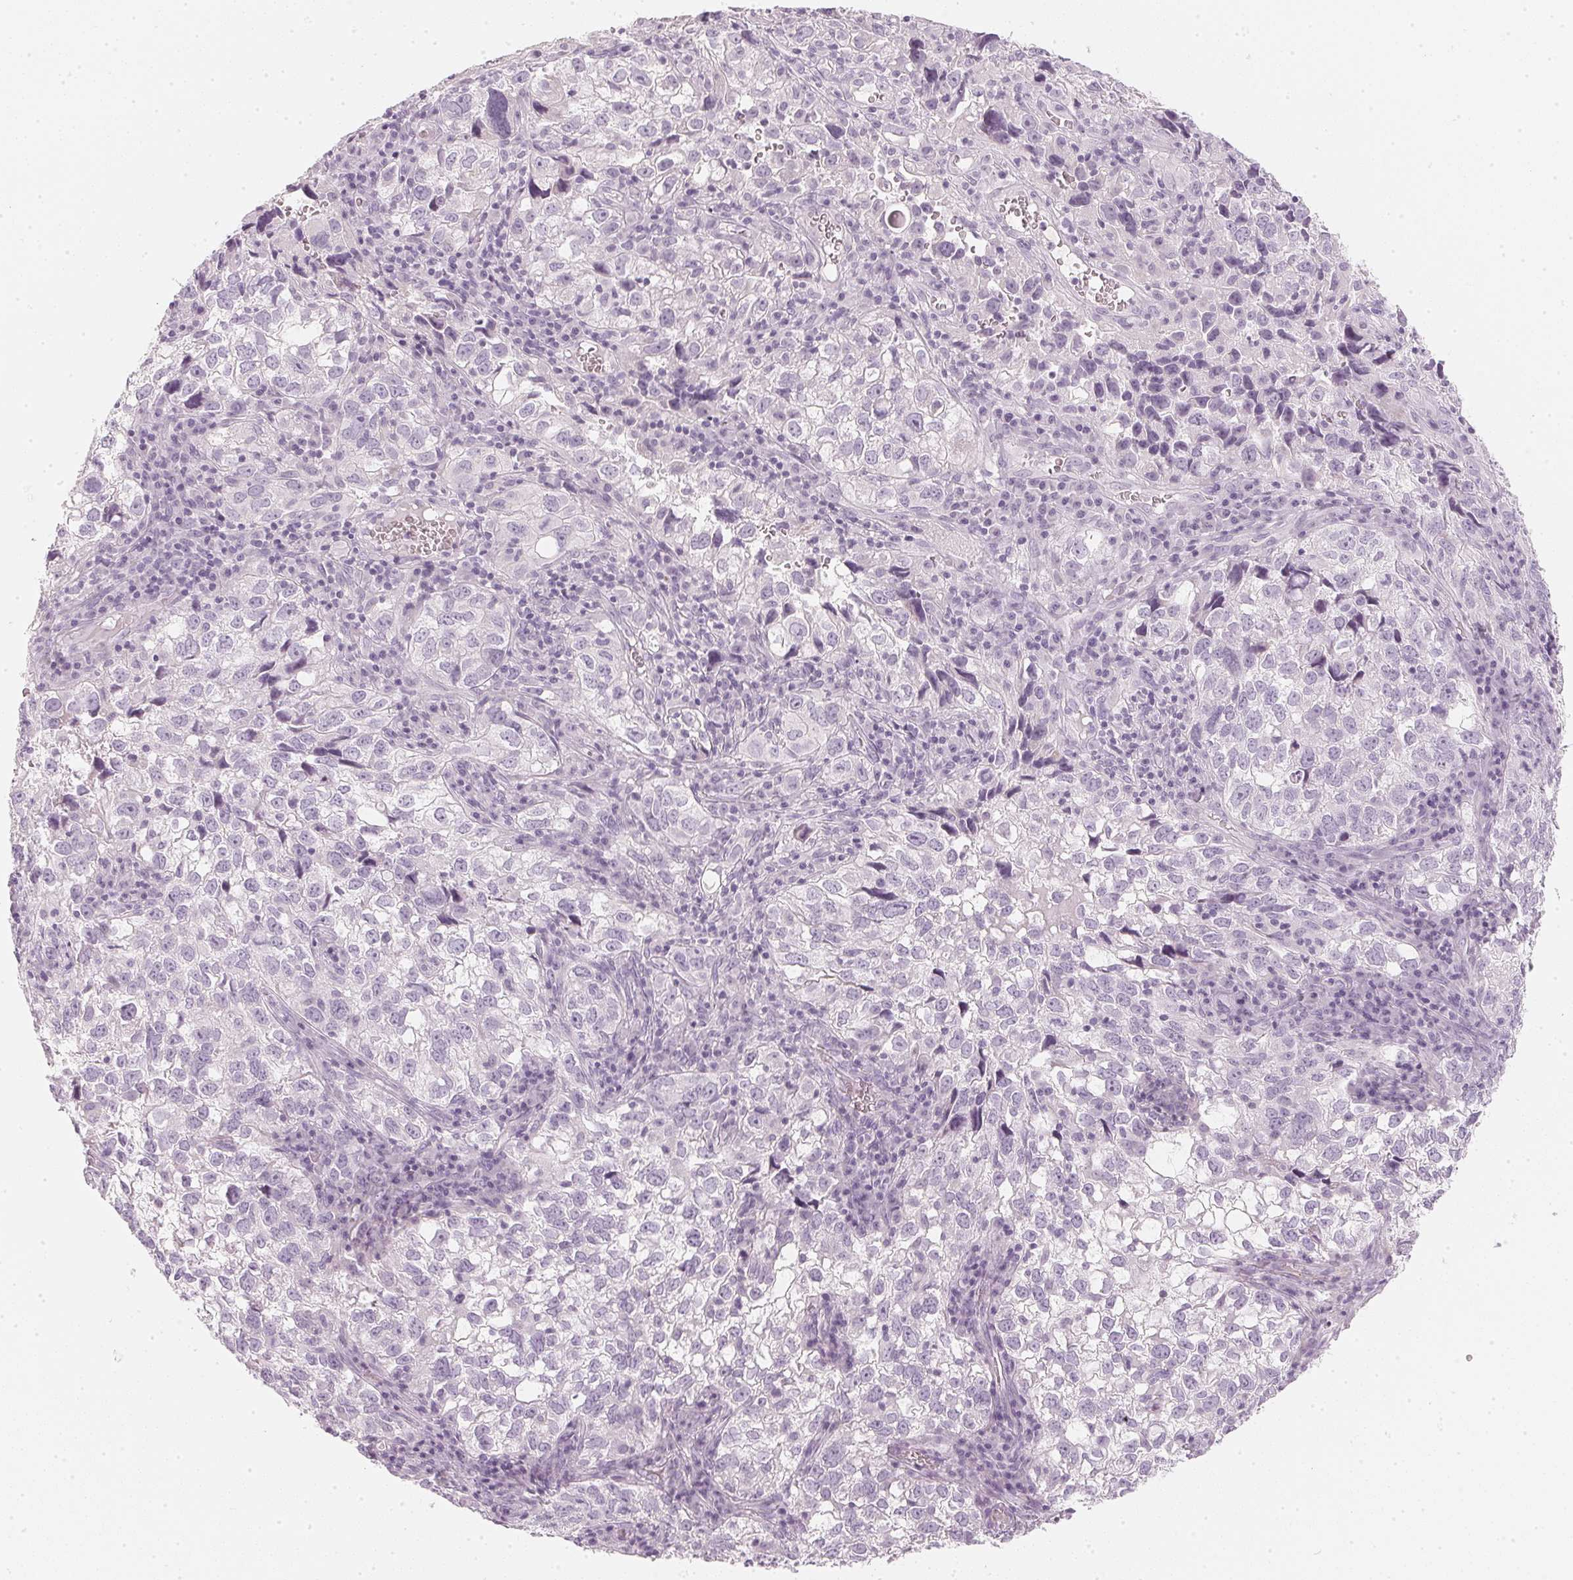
{"staining": {"intensity": "negative", "quantity": "none", "location": "none"}, "tissue": "cervical cancer", "cell_type": "Tumor cells", "image_type": "cancer", "snomed": [{"axis": "morphology", "description": "Squamous cell carcinoma, NOS"}, {"axis": "topography", "description": "Cervix"}], "caption": "IHC micrograph of neoplastic tissue: human cervical cancer (squamous cell carcinoma) stained with DAB shows no significant protein staining in tumor cells.", "gene": "CHST4", "patient": {"sex": "female", "age": 55}}